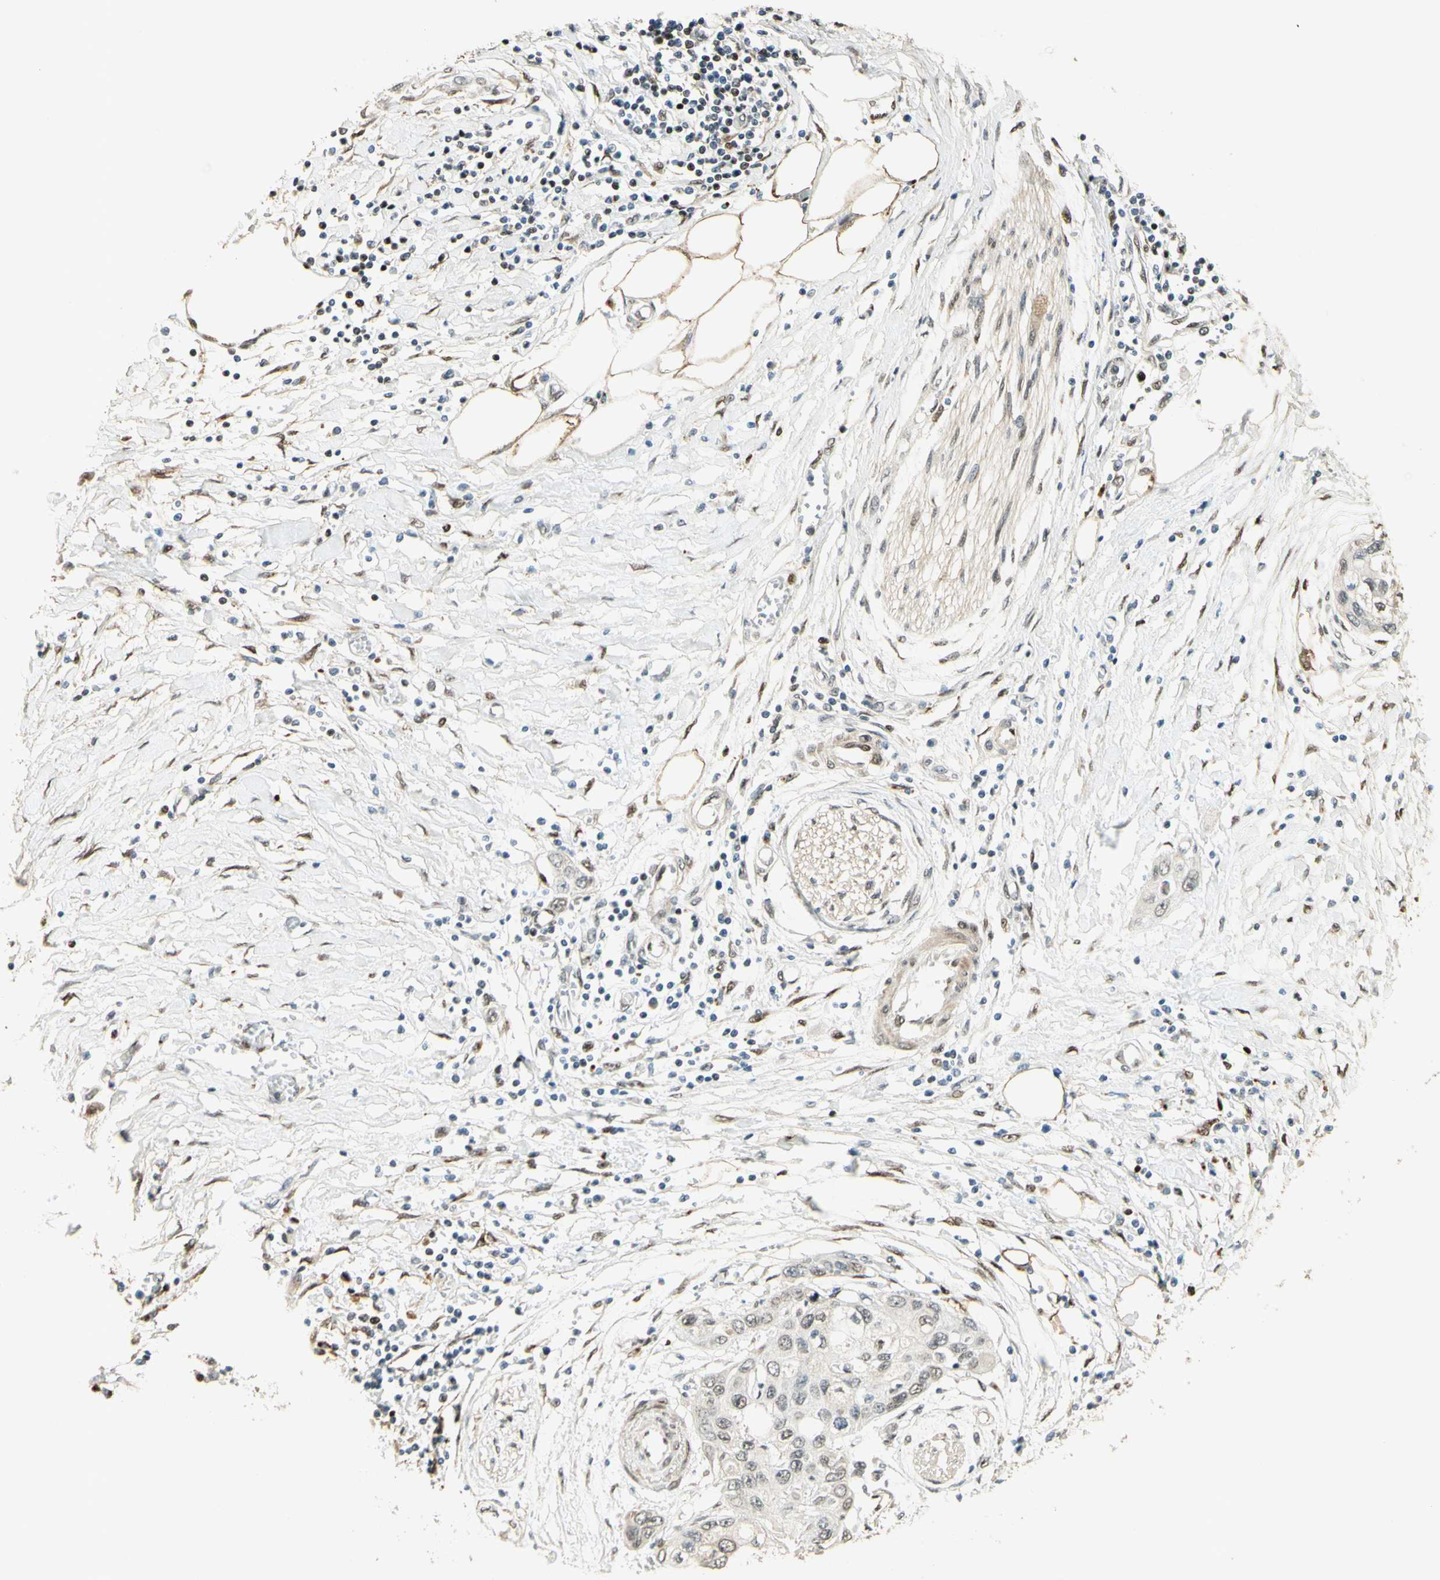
{"staining": {"intensity": "weak", "quantity": "<25%", "location": "nuclear"}, "tissue": "pancreatic cancer", "cell_type": "Tumor cells", "image_type": "cancer", "snomed": [{"axis": "morphology", "description": "Adenocarcinoma, NOS"}, {"axis": "topography", "description": "Pancreas"}], "caption": "Tumor cells show no significant expression in pancreatic adenocarcinoma.", "gene": "FOXP1", "patient": {"sex": "female", "age": 70}}